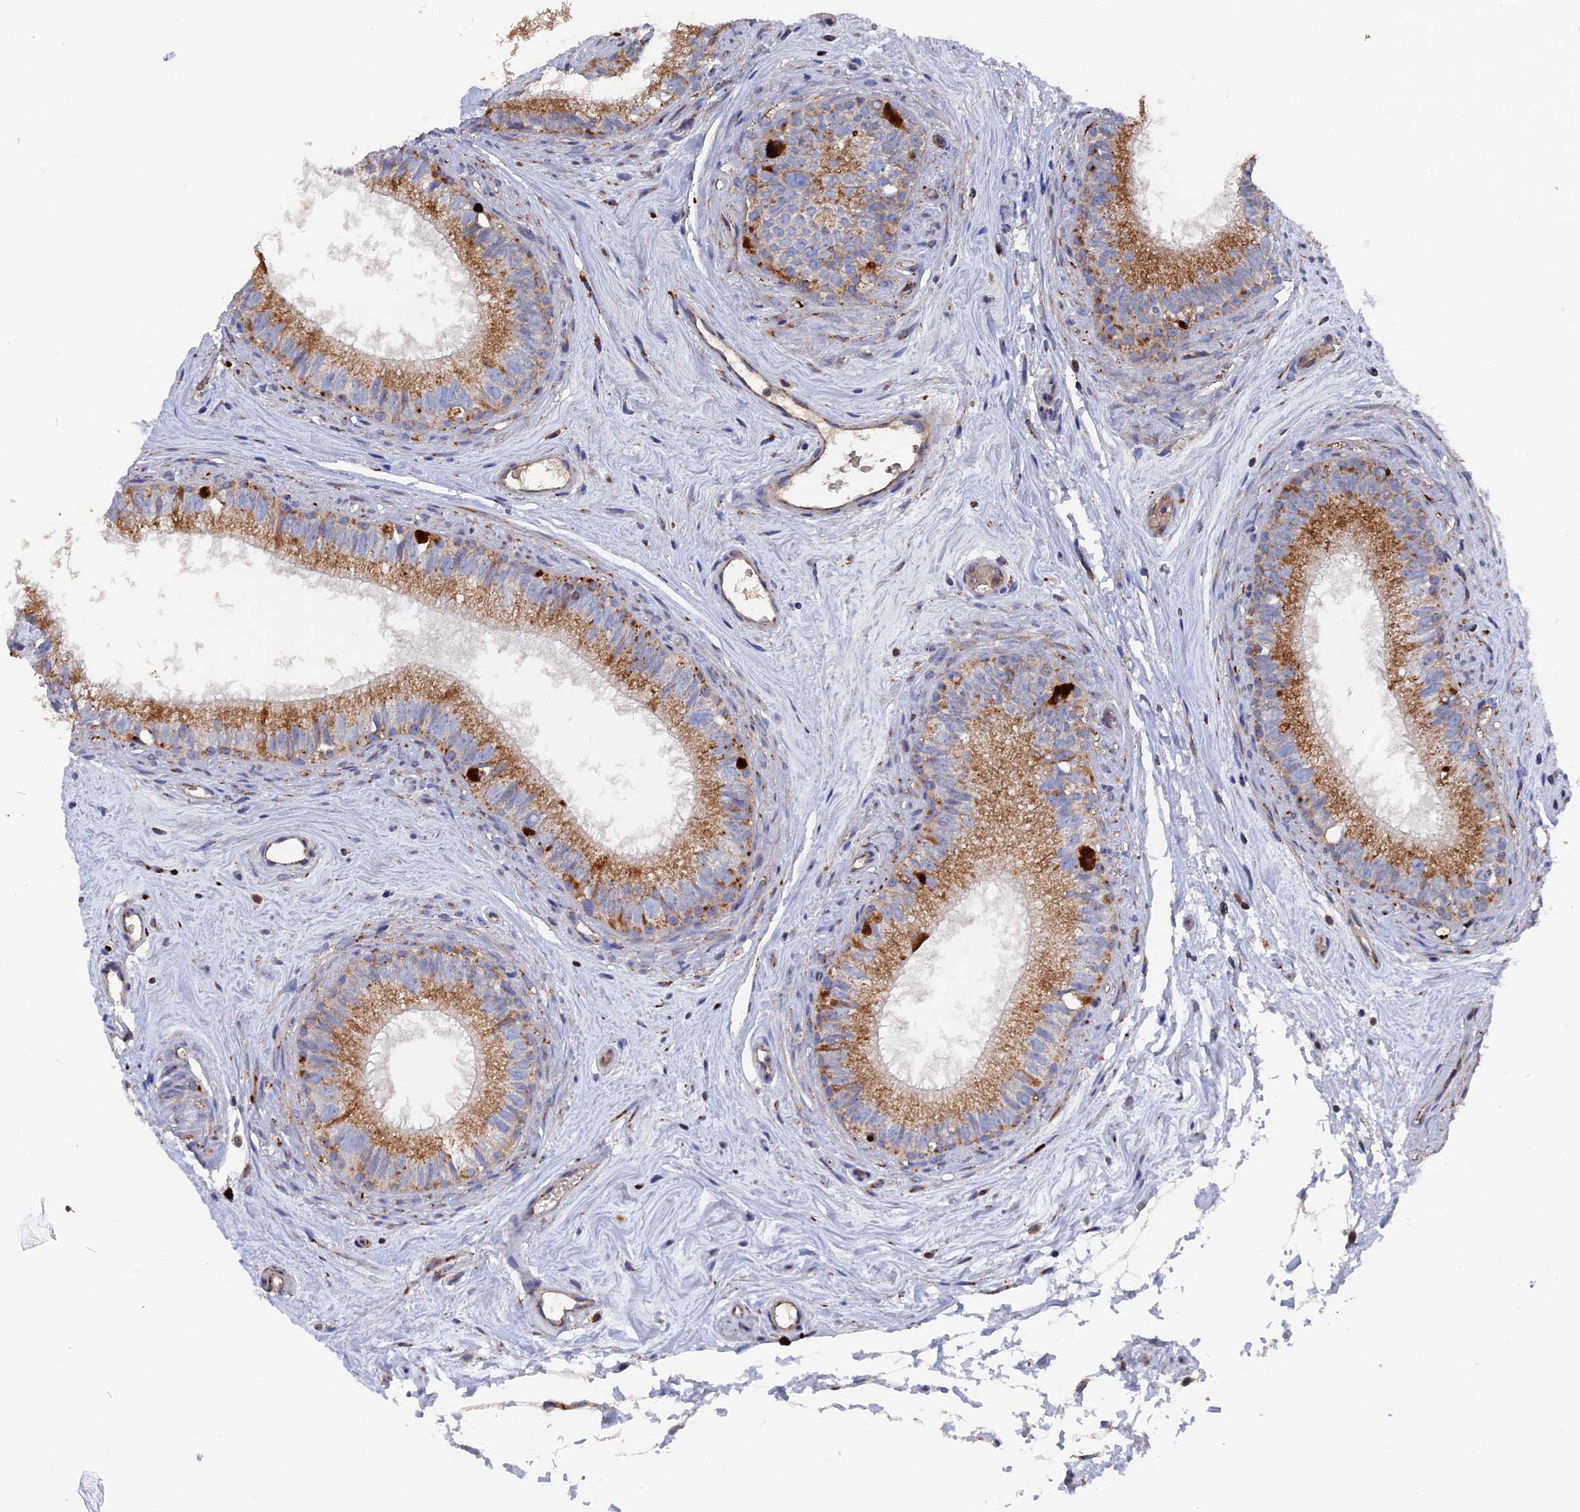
{"staining": {"intensity": "moderate", "quantity": ">75%", "location": "cytoplasmic/membranous"}, "tissue": "epididymis", "cell_type": "Glandular cells", "image_type": "normal", "snomed": [{"axis": "morphology", "description": "Normal tissue, NOS"}, {"axis": "topography", "description": "Epididymis"}], "caption": "Brown immunohistochemical staining in benign human epididymis exhibits moderate cytoplasmic/membranous positivity in approximately >75% of glandular cells. The staining is performed using DAB brown chromogen to label protein expression. The nuclei are counter-stained blue using hematoxylin.", "gene": "TGFA", "patient": {"sex": "male", "age": 71}}